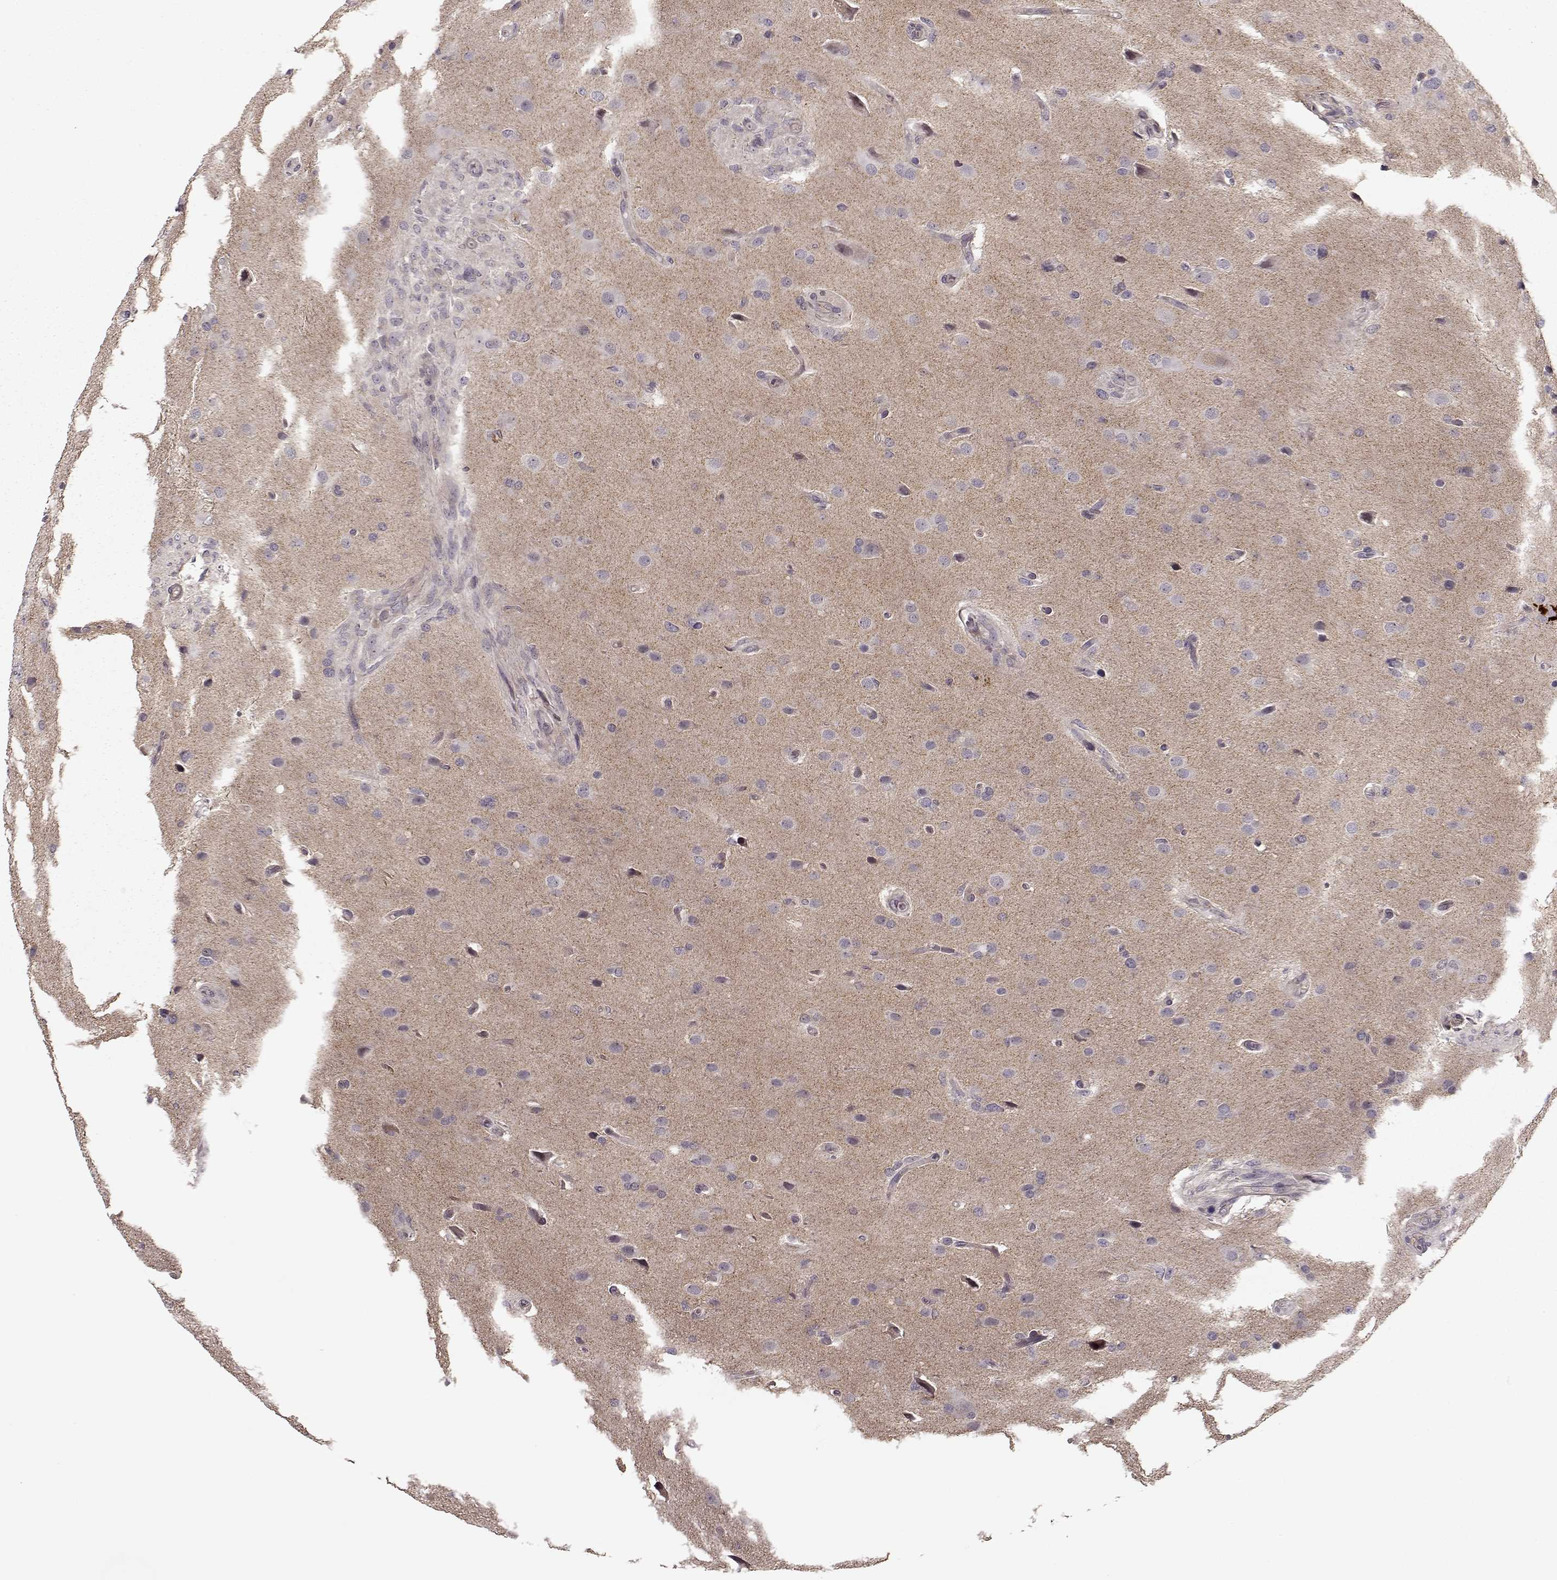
{"staining": {"intensity": "negative", "quantity": "none", "location": "none"}, "tissue": "glioma", "cell_type": "Tumor cells", "image_type": "cancer", "snomed": [{"axis": "morphology", "description": "Glioma, malignant, High grade"}, {"axis": "topography", "description": "Brain"}], "caption": "Immunohistochemistry image of neoplastic tissue: human malignant glioma (high-grade) stained with DAB (3,3'-diaminobenzidine) exhibits no significant protein staining in tumor cells.", "gene": "SLAIN2", "patient": {"sex": "male", "age": 68}}